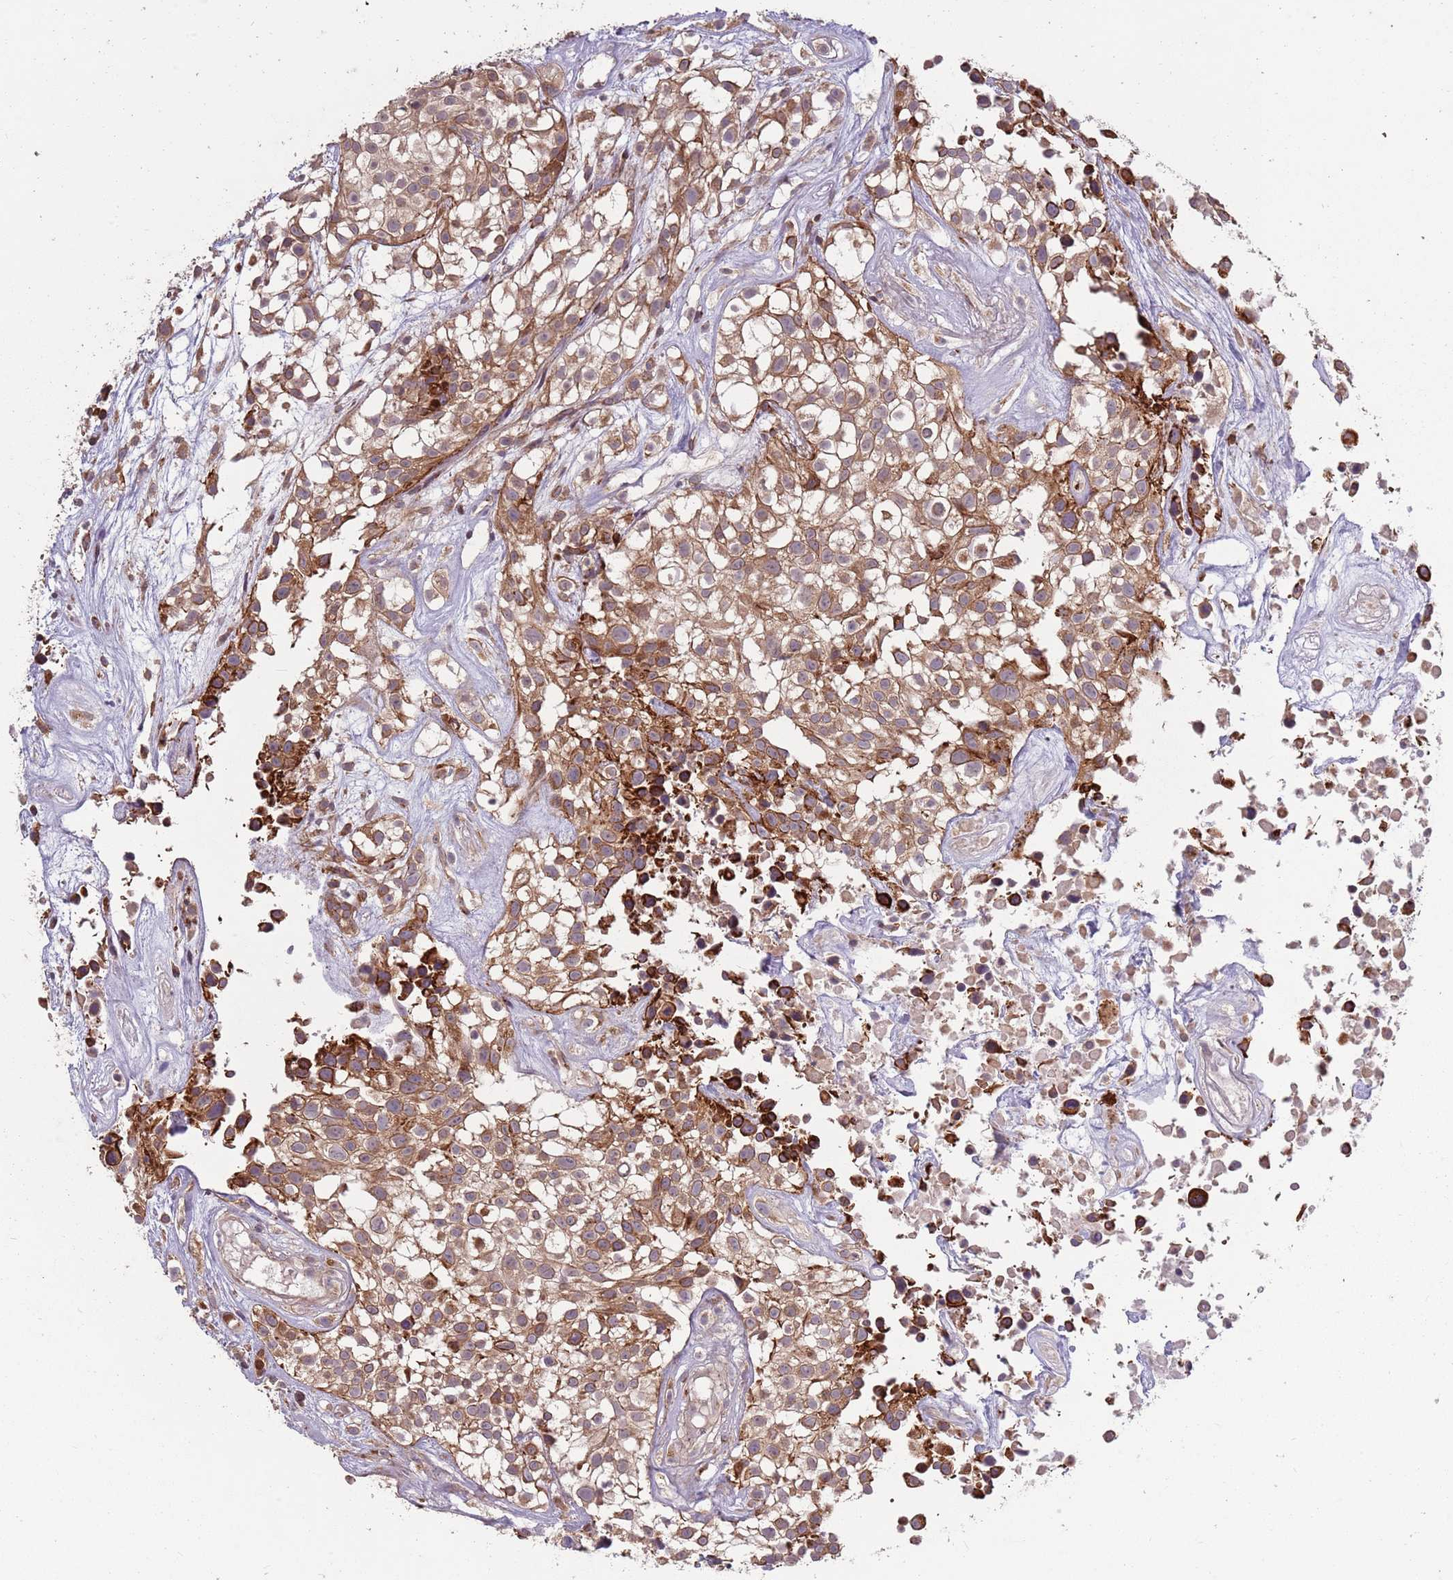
{"staining": {"intensity": "moderate", "quantity": ">75%", "location": "cytoplasmic/membranous"}, "tissue": "urothelial cancer", "cell_type": "Tumor cells", "image_type": "cancer", "snomed": [{"axis": "morphology", "description": "Urothelial carcinoma, High grade"}, {"axis": "topography", "description": "Urinary bladder"}], "caption": "A high-resolution histopathology image shows immunohistochemistry (IHC) staining of high-grade urothelial carcinoma, which demonstrates moderate cytoplasmic/membranous positivity in about >75% of tumor cells. (Brightfield microscopy of DAB IHC at high magnification).", "gene": "PLD6", "patient": {"sex": "male", "age": 56}}